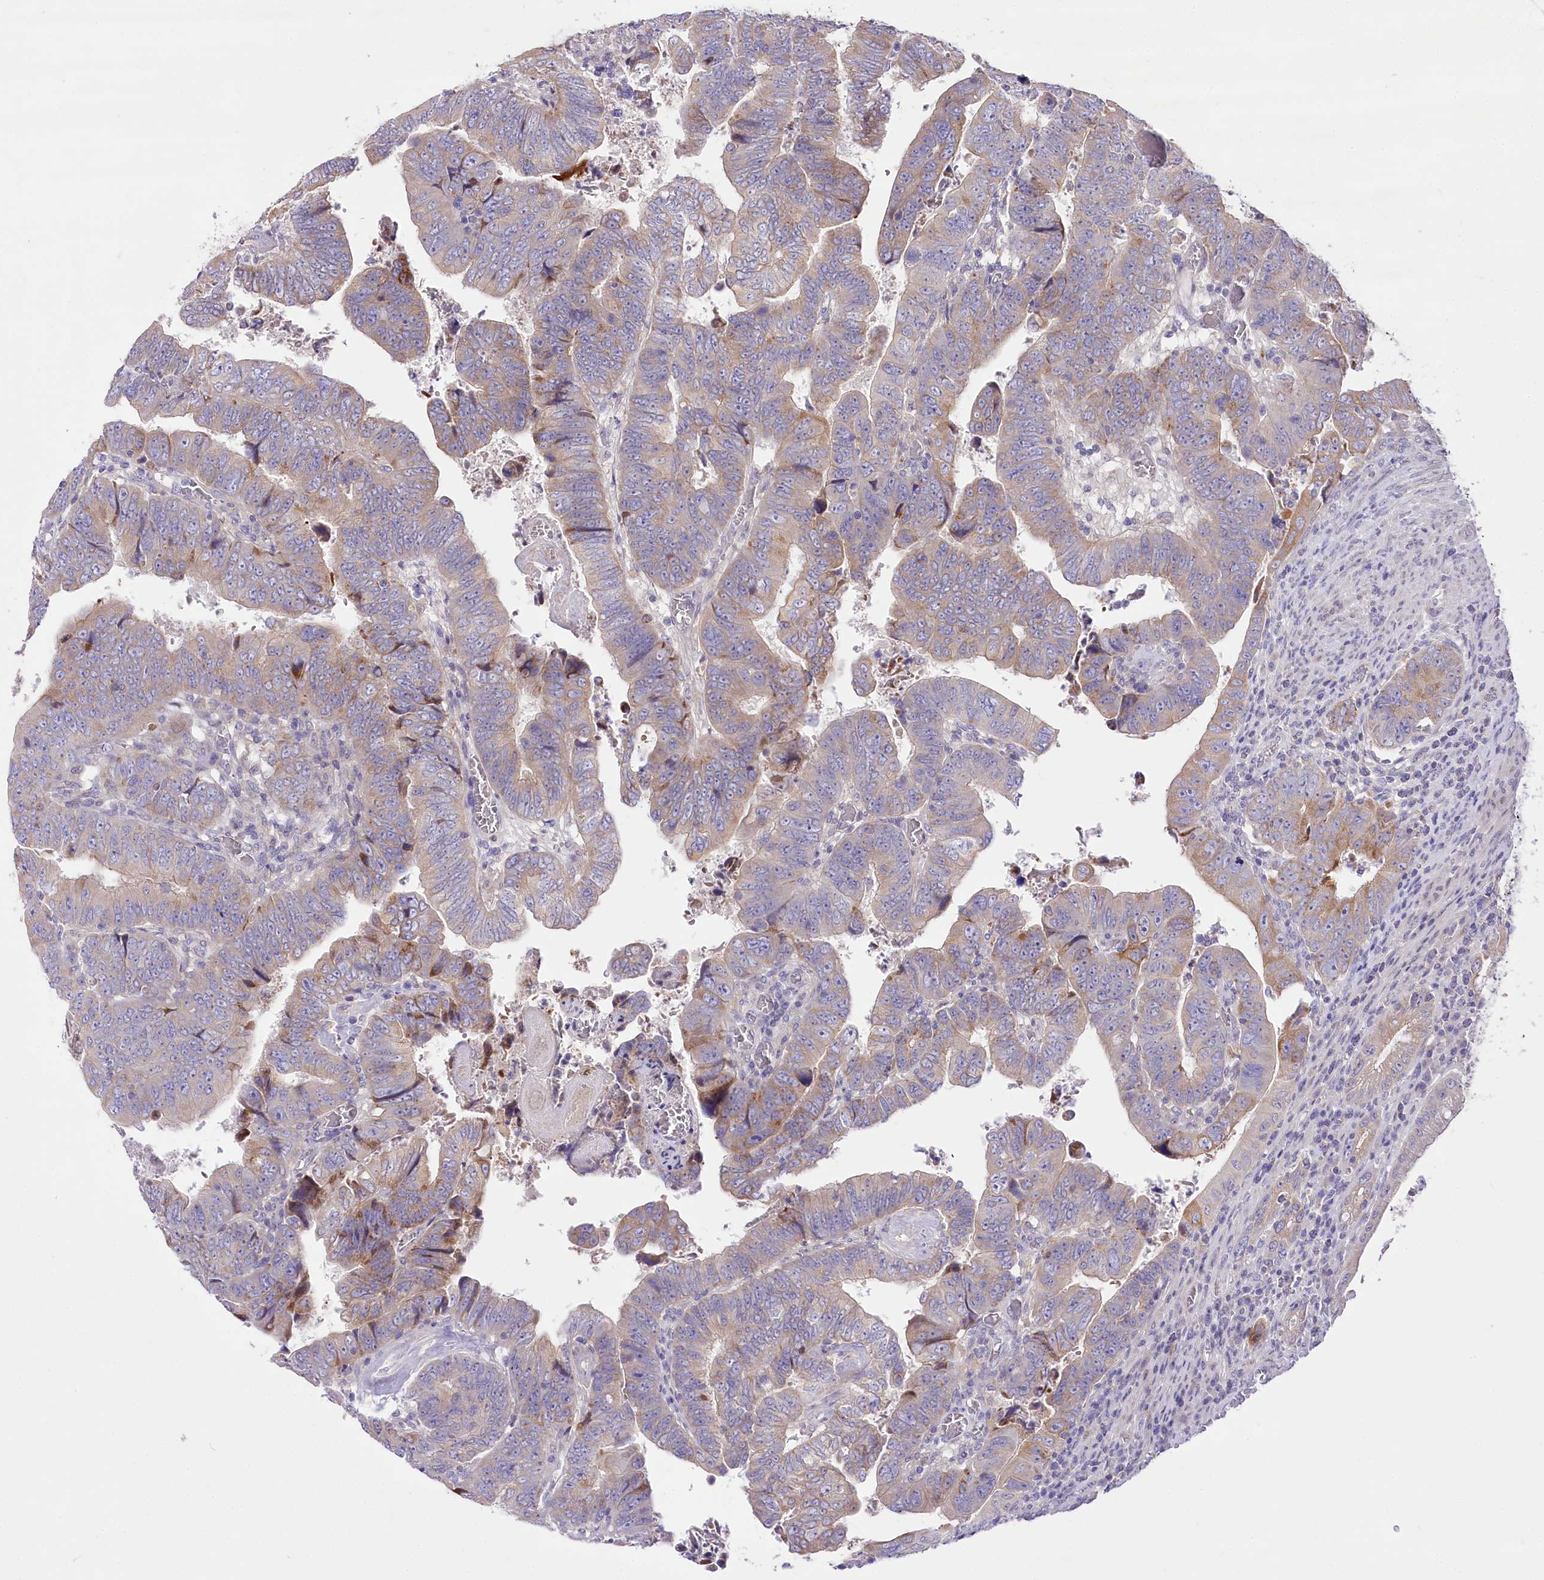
{"staining": {"intensity": "weak", "quantity": "25%-75%", "location": "cytoplasmic/membranous"}, "tissue": "colorectal cancer", "cell_type": "Tumor cells", "image_type": "cancer", "snomed": [{"axis": "morphology", "description": "Normal tissue, NOS"}, {"axis": "morphology", "description": "Adenocarcinoma, NOS"}, {"axis": "topography", "description": "Rectum"}], "caption": "The micrograph displays immunohistochemical staining of colorectal adenocarcinoma. There is weak cytoplasmic/membranous staining is present in approximately 25%-75% of tumor cells.", "gene": "LRRC14B", "patient": {"sex": "female", "age": 65}}